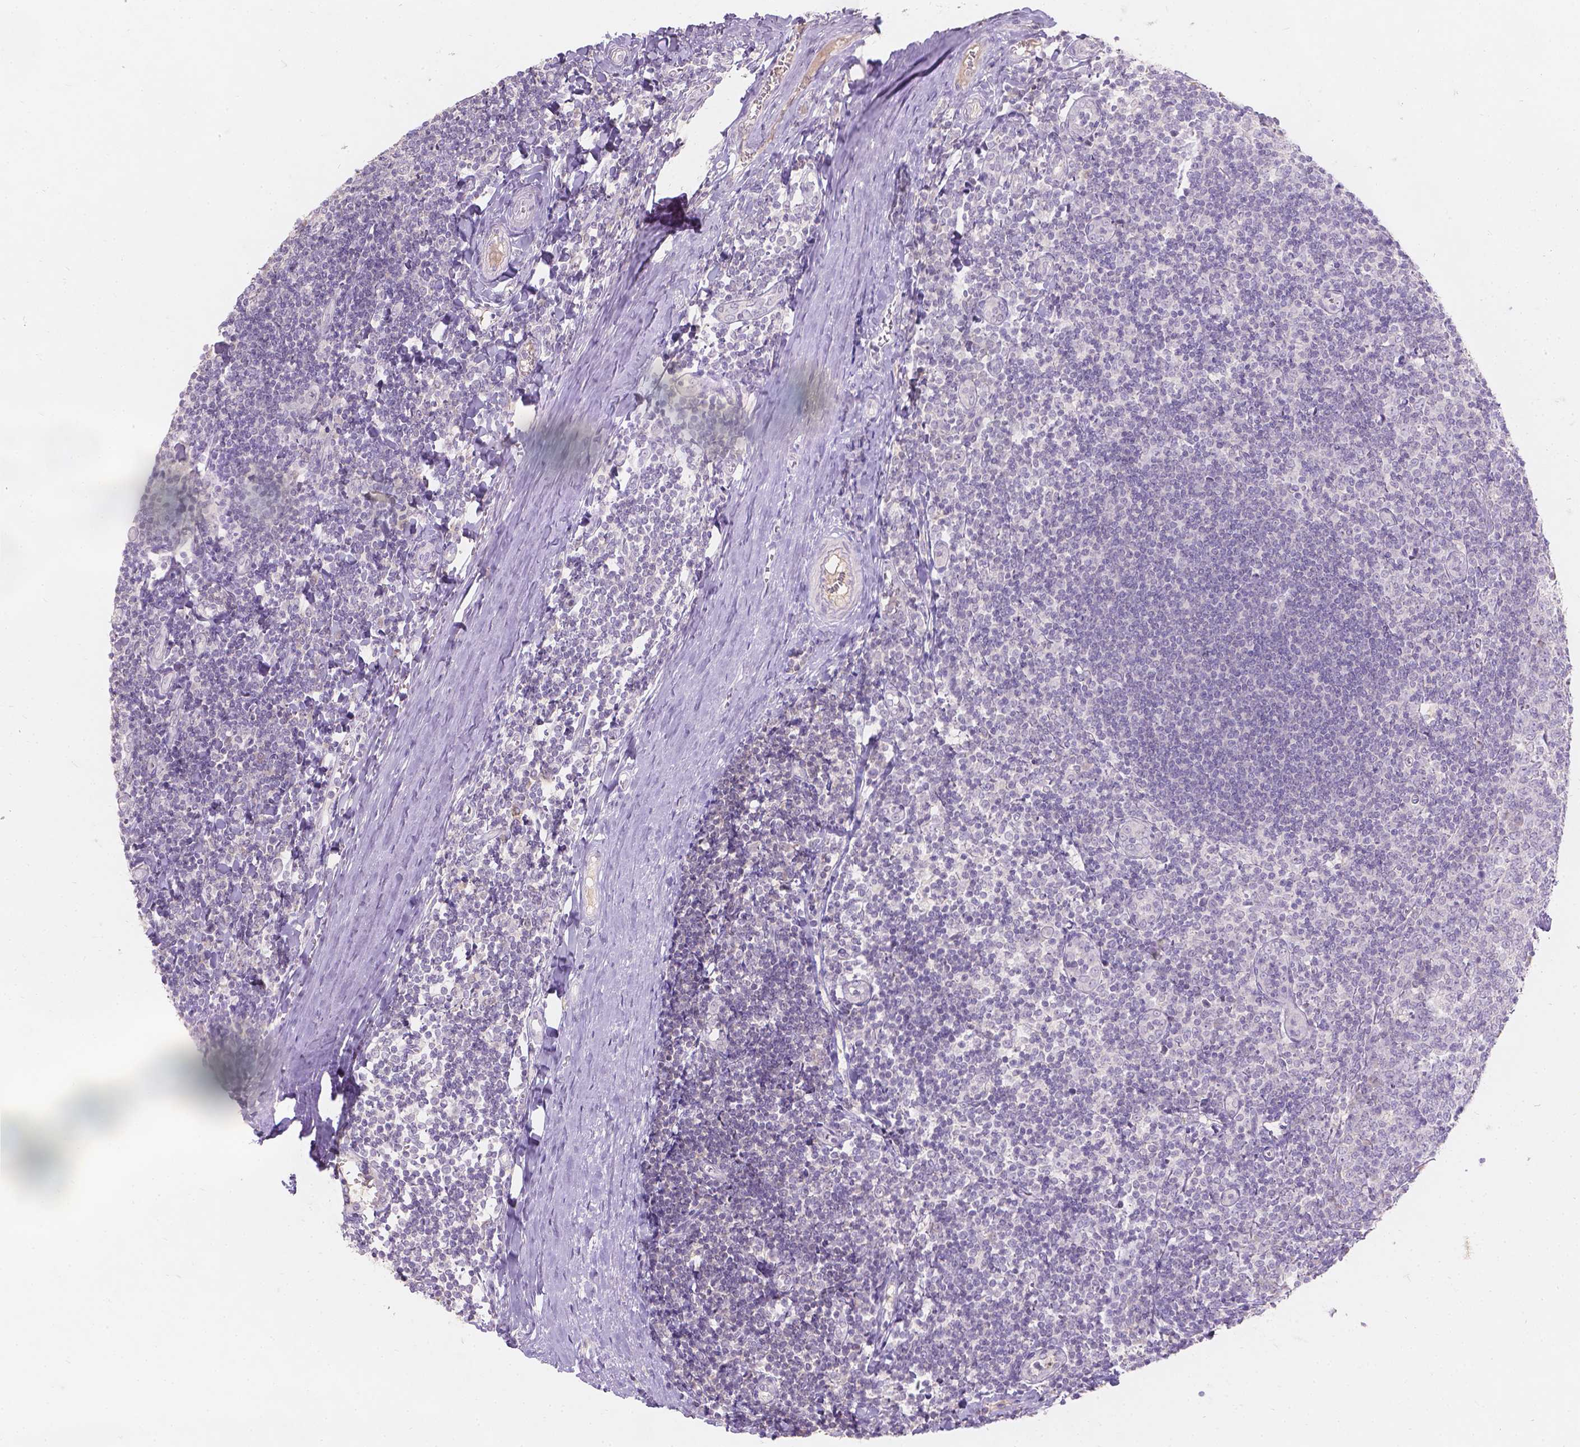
{"staining": {"intensity": "negative", "quantity": "none", "location": "none"}, "tissue": "tonsil", "cell_type": "Germinal center cells", "image_type": "normal", "snomed": [{"axis": "morphology", "description": "Normal tissue, NOS"}, {"axis": "topography", "description": "Tonsil"}], "caption": "High power microscopy image of an immunohistochemistry micrograph of normal tonsil, revealing no significant positivity in germinal center cells.", "gene": "DCAF4L1", "patient": {"sex": "female", "age": 12}}